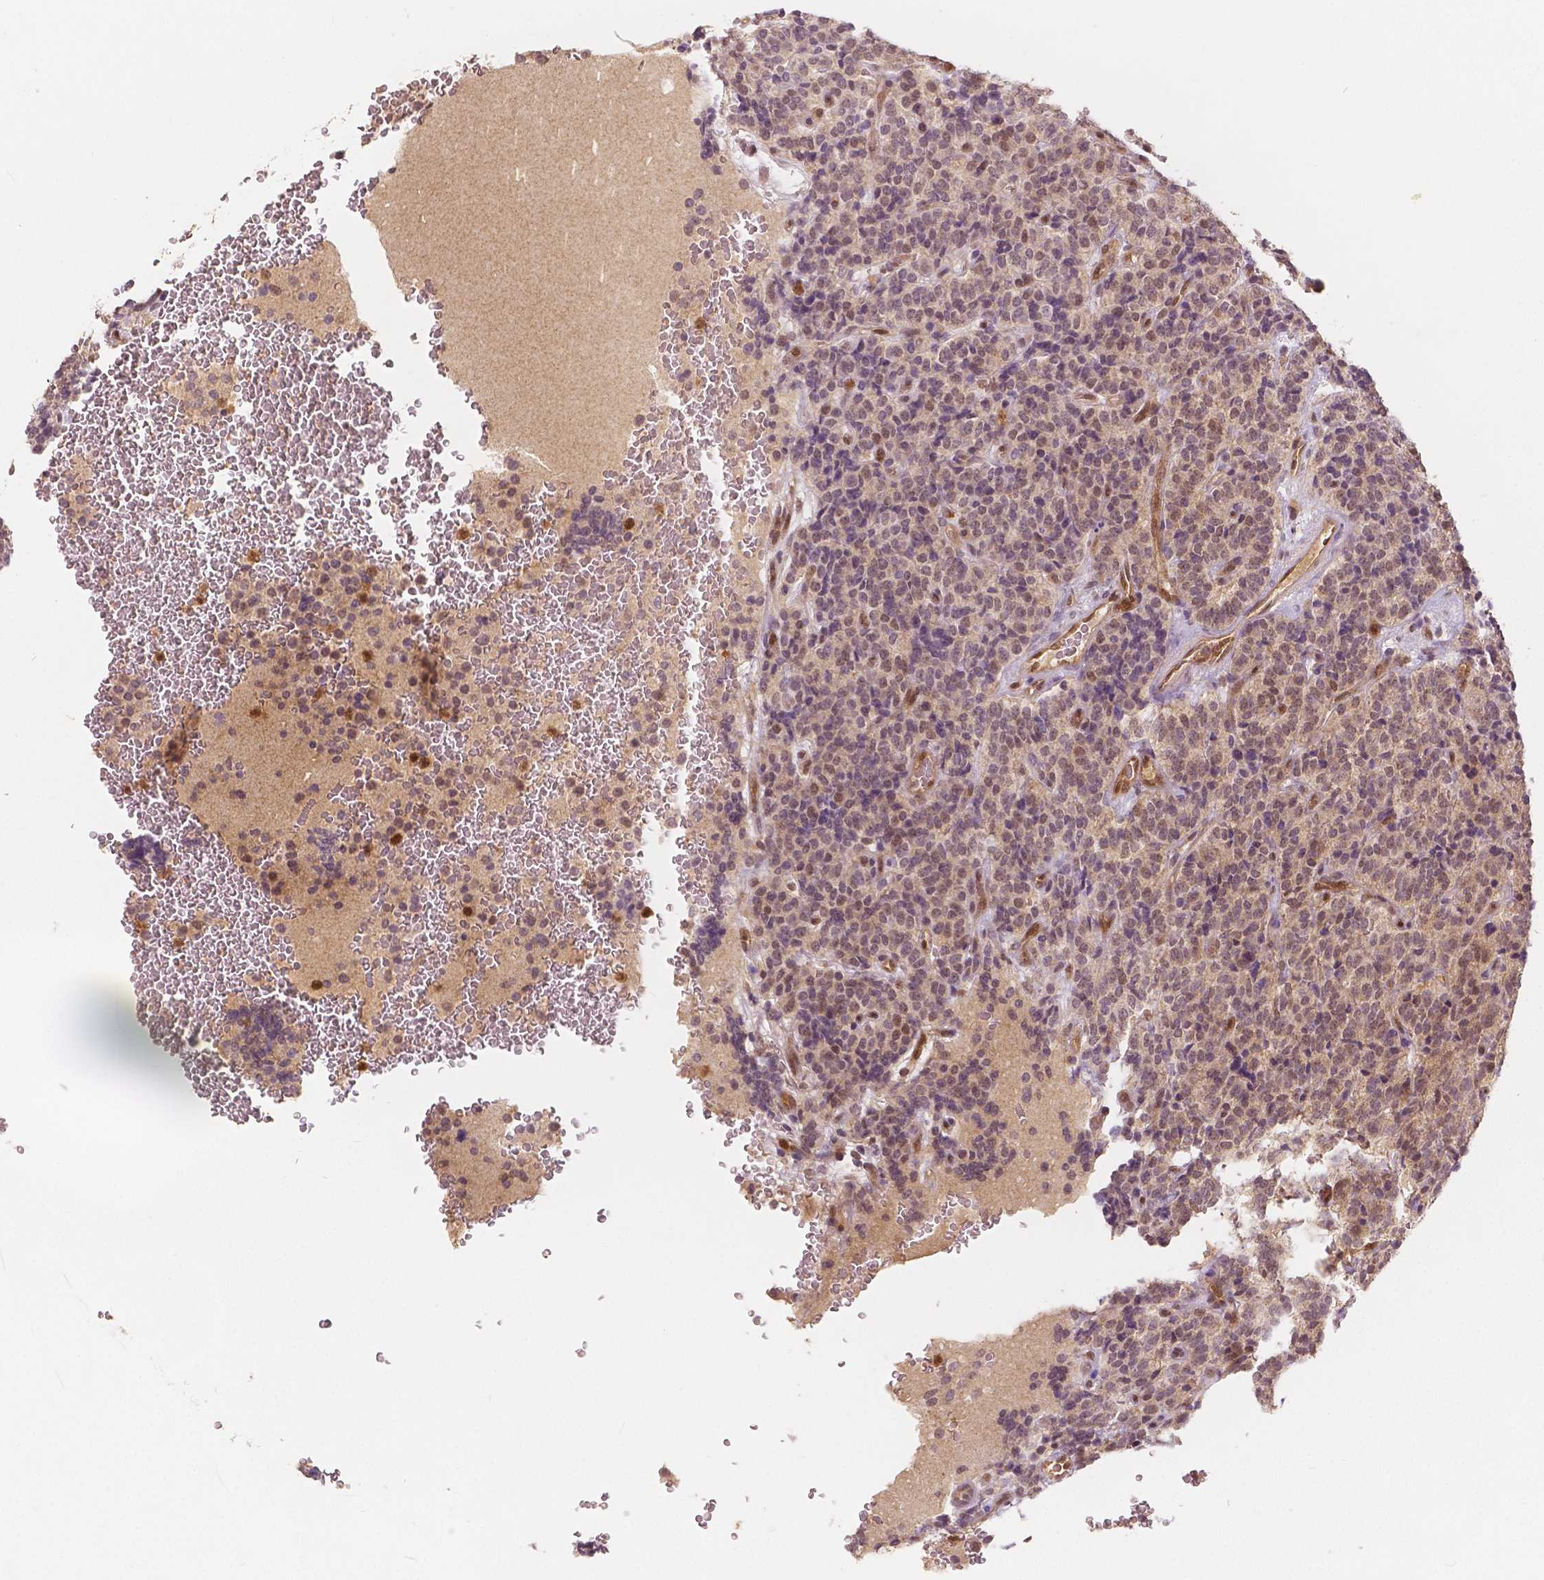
{"staining": {"intensity": "weak", "quantity": "25%-75%", "location": "nuclear"}, "tissue": "carcinoid", "cell_type": "Tumor cells", "image_type": "cancer", "snomed": [{"axis": "morphology", "description": "Carcinoid, malignant, NOS"}, {"axis": "topography", "description": "Pancreas"}], "caption": "Carcinoid (malignant) stained with a brown dye exhibits weak nuclear positive positivity in about 25%-75% of tumor cells.", "gene": "NAPRT", "patient": {"sex": "male", "age": 36}}